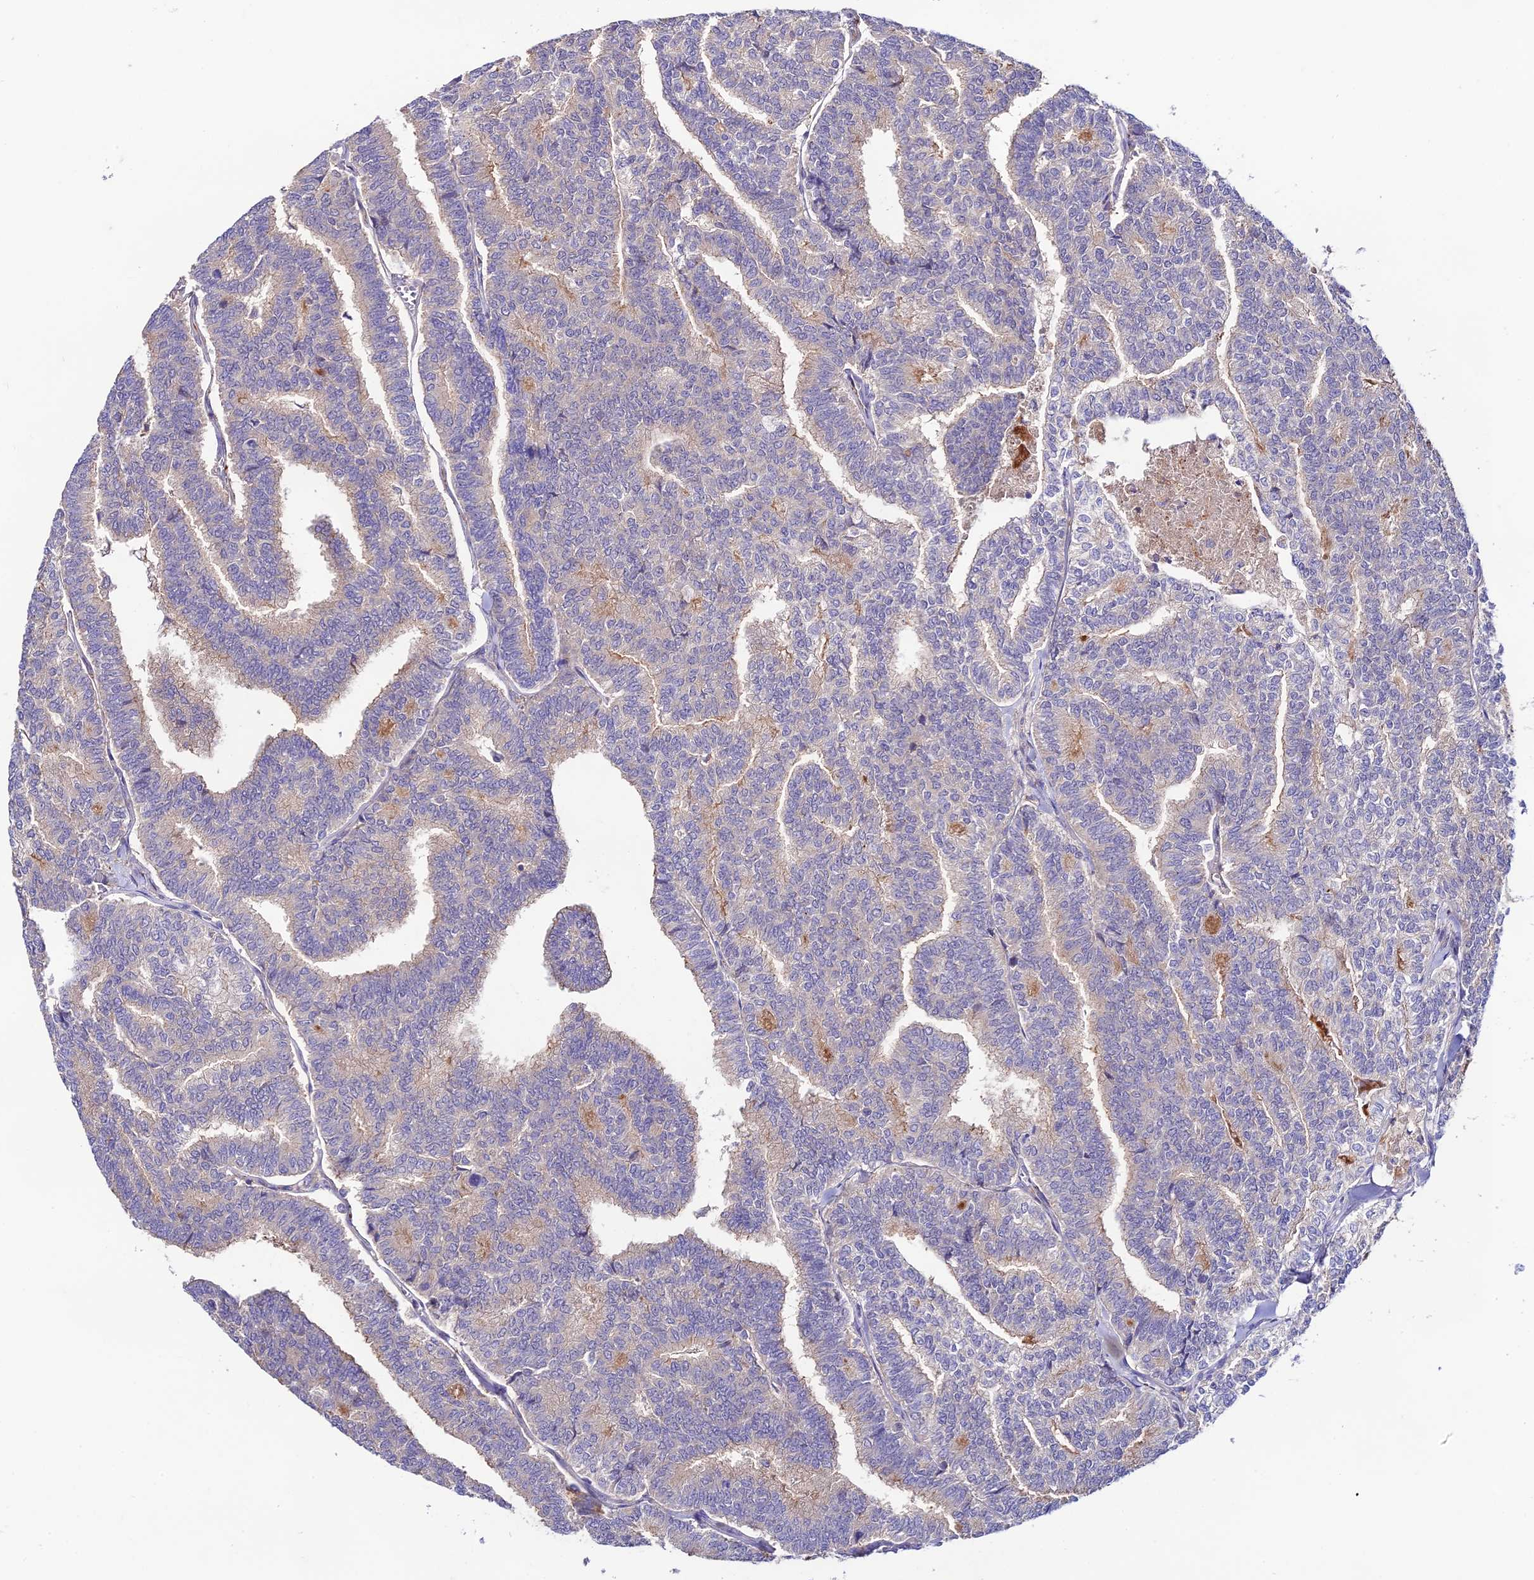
{"staining": {"intensity": "weak", "quantity": "<25%", "location": "cytoplasmic/membranous"}, "tissue": "thyroid cancer", "cell_type": "Tumor cells", "image_type": "cancer", "snomed": [{"axis": "morphology", "description": "Papillary adenocarcinoma, NOS"}, {"axis": "topography", "description": "Thyroid gland"}], "caption": "Protein analysis of thyroid papillary adenocarcinoma exhibits no significant positivity in tumor cells.", "gene": "BRME1", "patient": {"sex": "female", "age": 35}}